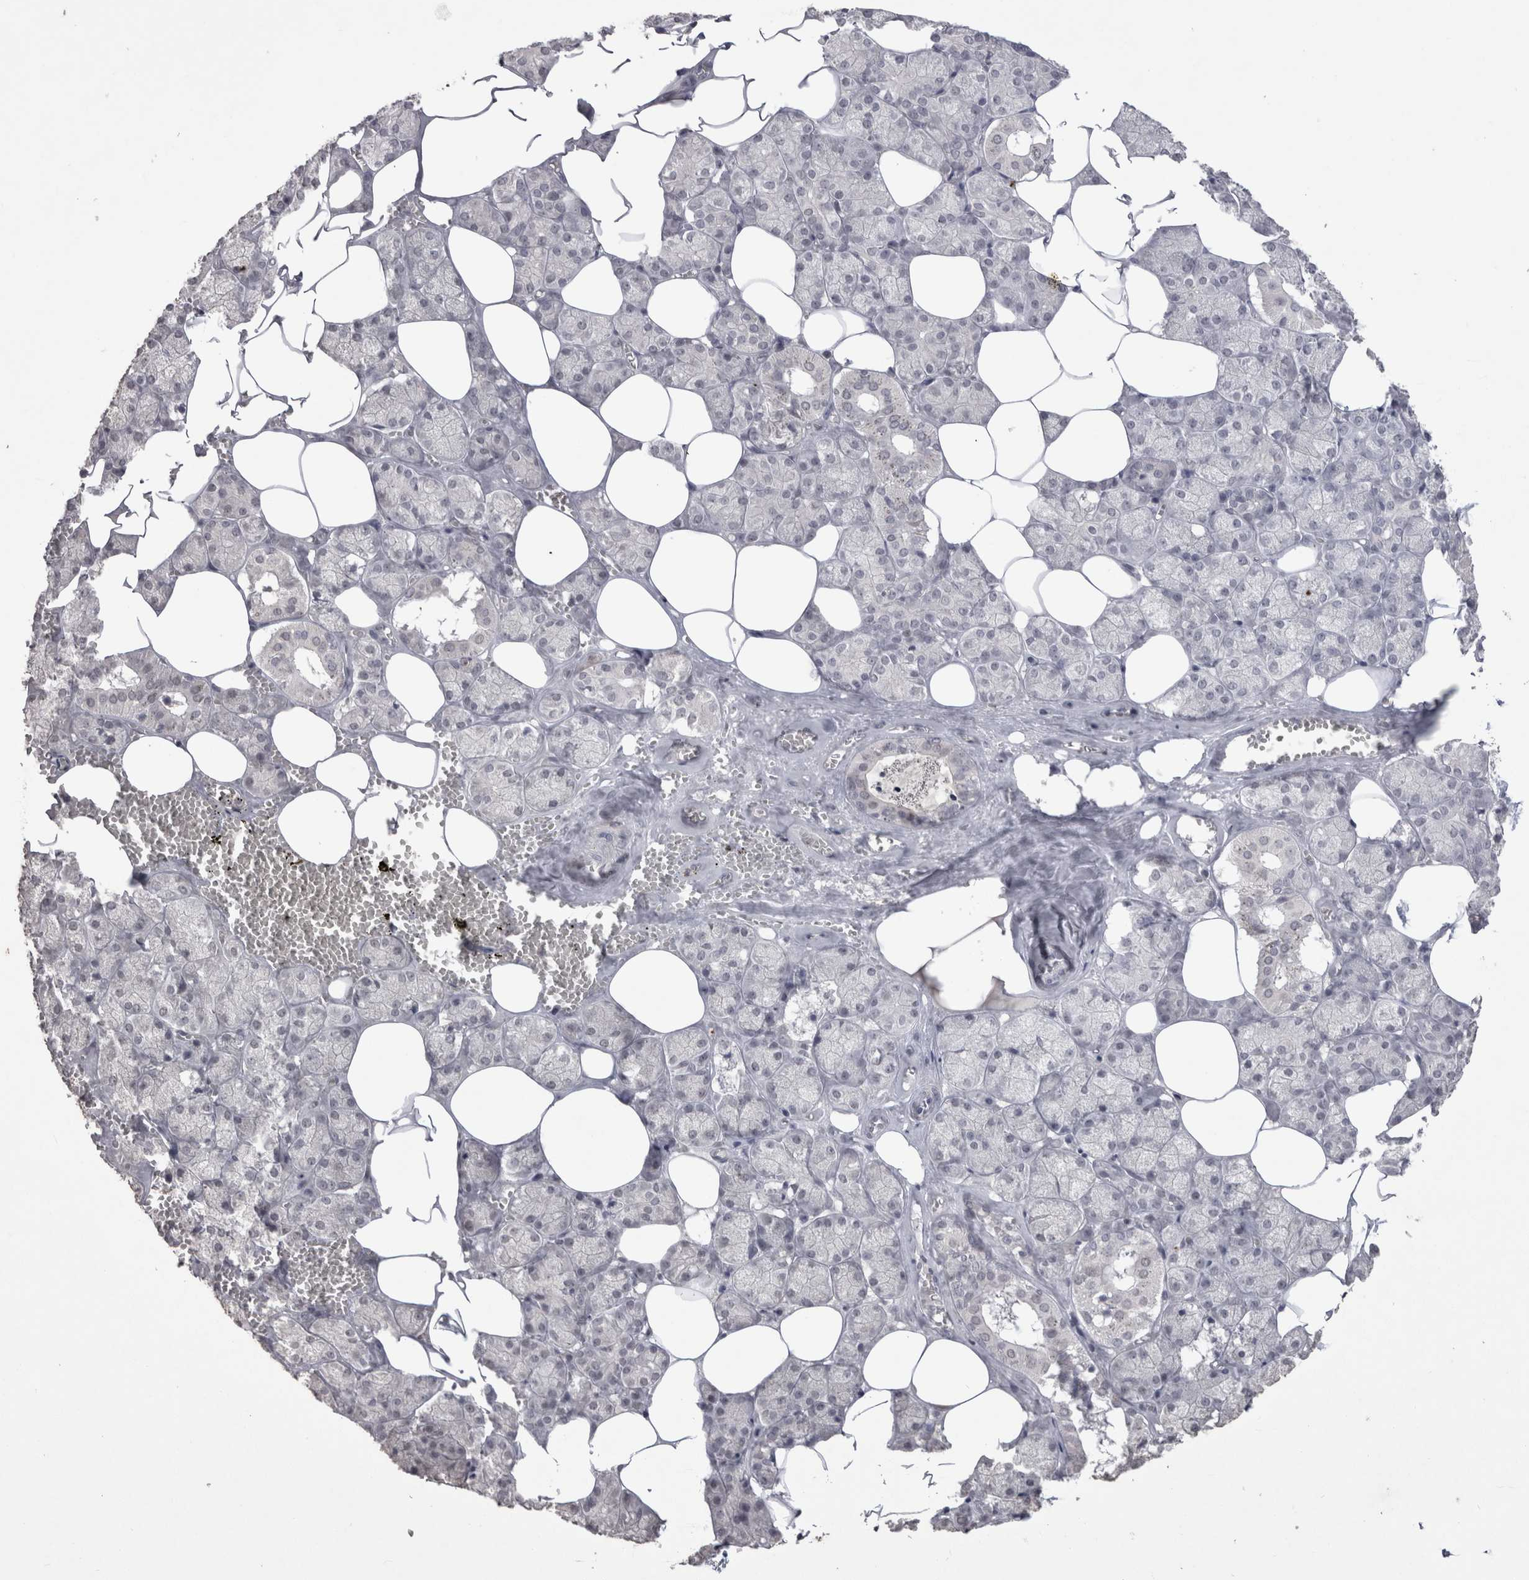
{"staining": {"intensity": "negative", "quantity": "none", "location": "none"}, "tissue": "salivary gland", "cell_type": "Glandular cells", "image_type": "normal", "snomed": [{"axis": "morphology", "description": "Normal tissue, NOS"}, {"axis": "topography", "description": "Salivary gland"}], "caption": "IHC of unremarkable salivary gland demonstrates no staining in glandular cells.", "gene": "DDX4", "patient": {"sex": "male", "age": 62}}